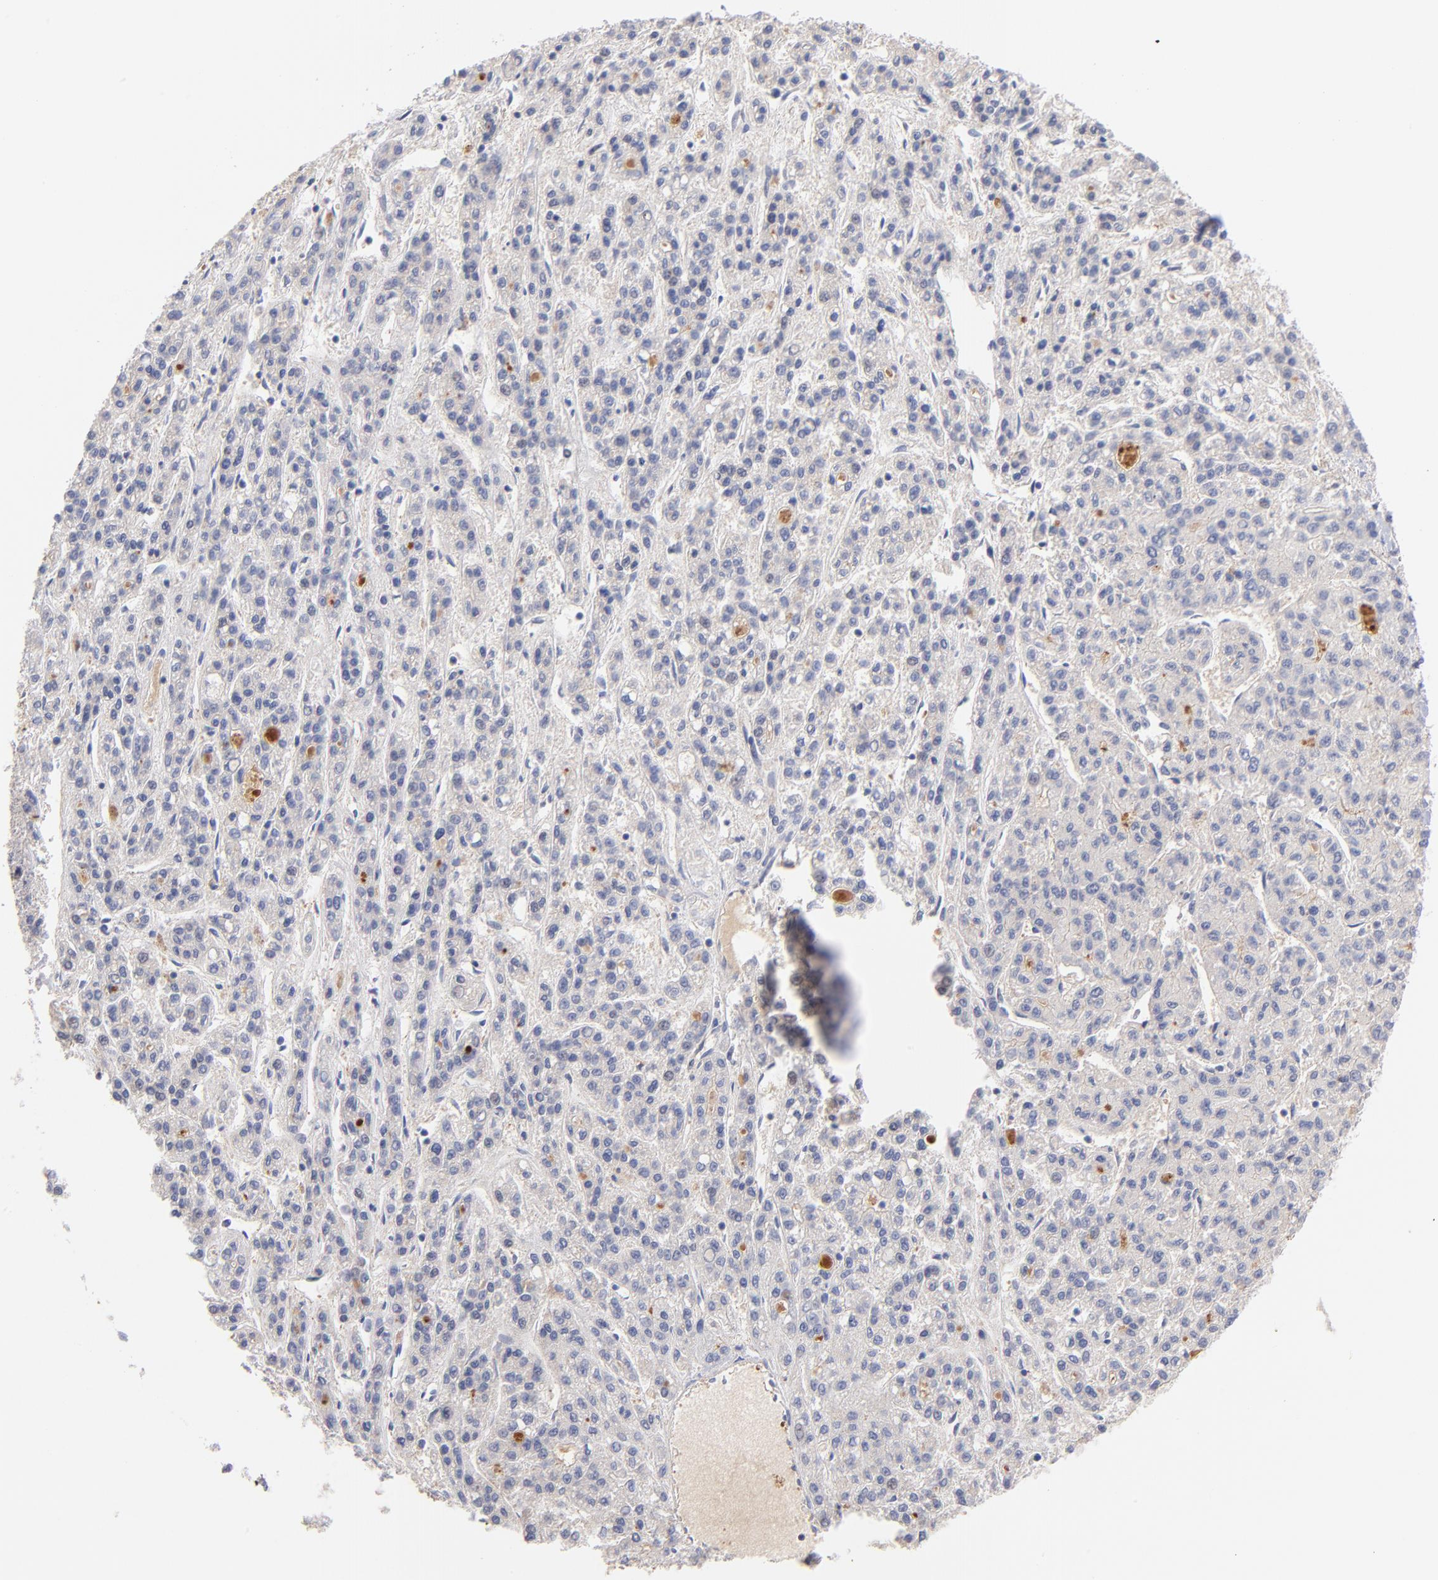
{"staining": {"intensity": "negative", "quantity": "none", "location": "none"}, "tissue": "liver cancer", "cell_type": "Tumor cells", "image_type": "cancer", "snomed": [{"axis": "morphology", "description": "Carcinoma, Hepatocellular, NOS"}, {"axis": "topography", "description": "Liver"}], "caption": "IHC micrograph of neoplastic tissue: liver cancer stained with DAB (3,3'-diaminobenzidine) exhibits no significant protein staining in tumor cells.", "gene": "KREMEN2", "patient": {"sex": "male", "age": 70}}